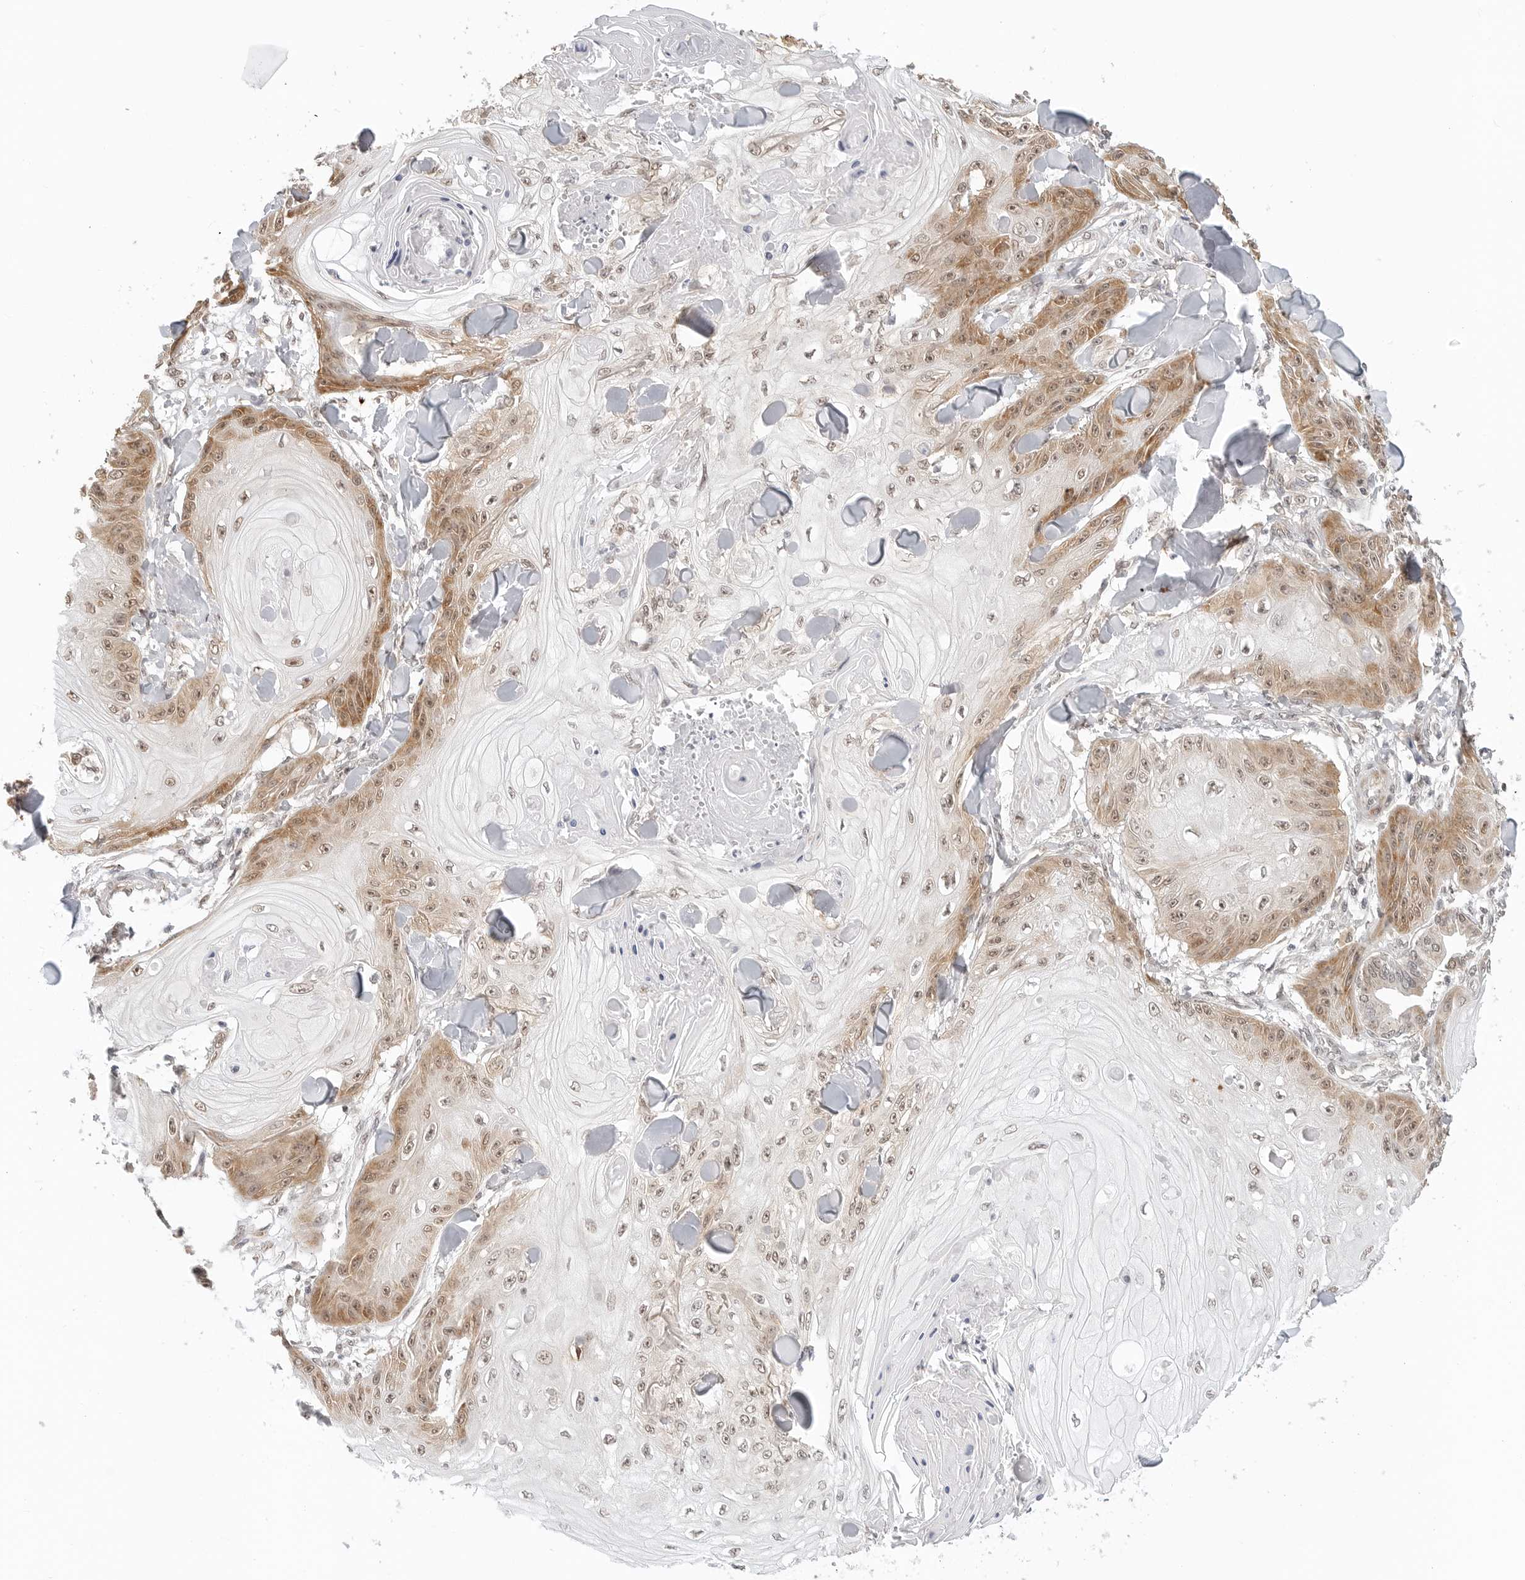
{"staining": {"intensity": "moderate", "quantity": ">75%", "location": "cytoplasmic/membranous,nuclear"}, "tissue": "skin cancer", "cell_type": "Tumor cells", "image_type": "cancer", "snomed": [{"axis": "morphology", "description": "Squamous cell carcinoma, NOS"}, {"axis": "topography", "description": "Skin"}], "caption": "DAB immunohistochemical staining of skin cancer demonstrates moderate cytoplasmic/membranous and nuclear protein staining in approximately >75% of tumor cells.", "gene": "METAP1", "patient": {"sex": "male", "age": 74}}